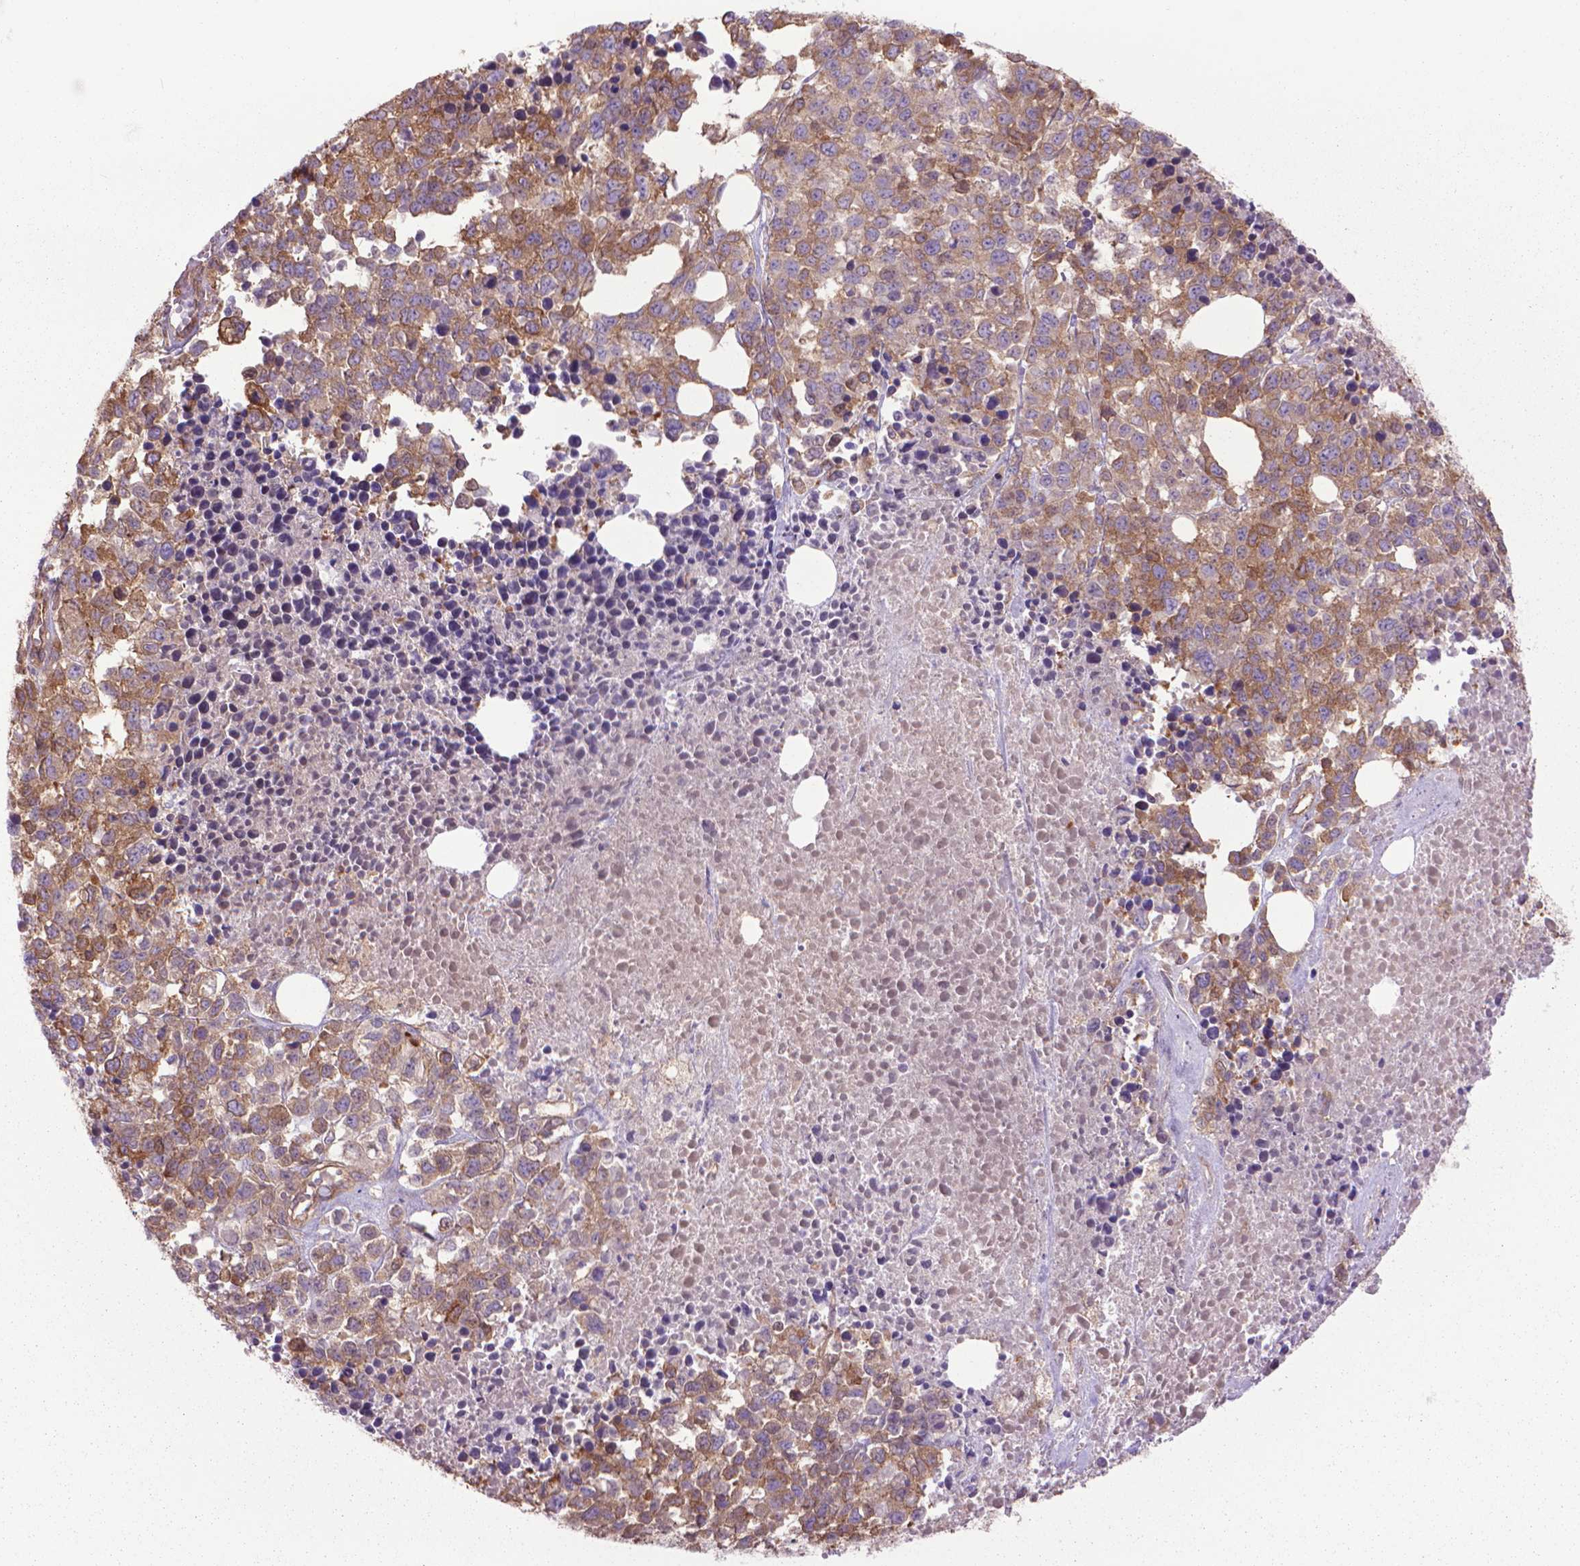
{"staining": {"intensity": "weak", "quantity": ">75%", "location": "cytoplasmic/membranous"}, "tissue": "melanoma", "cell_type": "Tumor cells", "image_type": "cancer", "snomed": [{"axis": "morphology", "description": "Malignant melanoma, Metastatic site"}, {"axis": "topography", "description": "Skin"}], "caption": "Malignant melanoma (metastatic site) was stained to show a protein in brown. There is low levels of weak cytoplasmic/membranous positivity in approximately >75% of tumor cells. (Stains: DAB (3,3'-diaminobenzidine) in brown, nuclei in blue, Microscopy: brightfield microscopy at high magnification).", "gene": "CORO1B", "patient": {"sex": "male", "age": 84}}